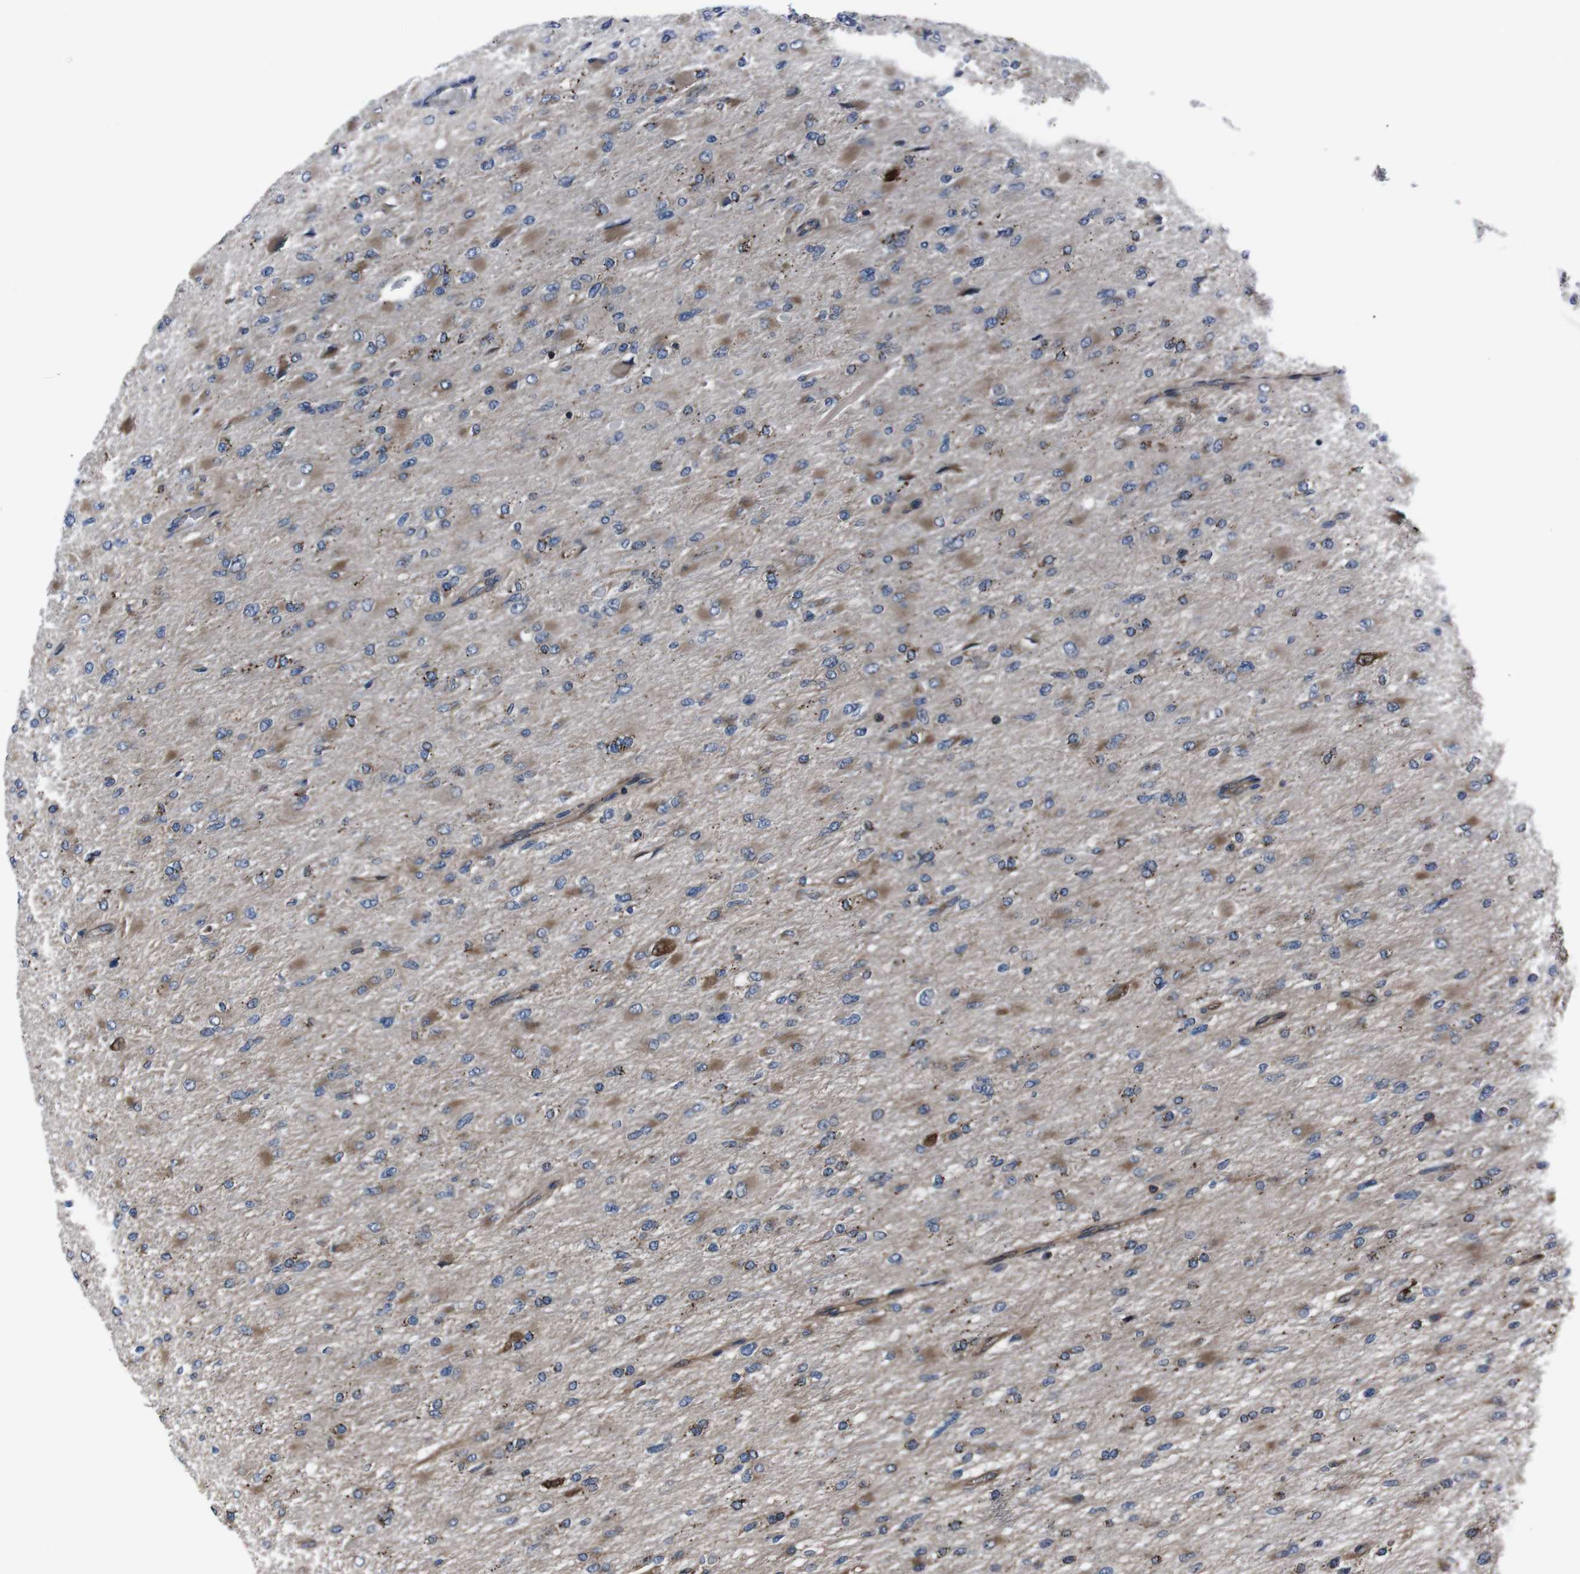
{"staining": {"intensity": "moderate", "quantity": "25%-75%", "location": "cytoplasmic/membranous"}, "tissue": "glioma", "cell_type": "Tumor cells", "image_type": "cancer", "snomed": [{"axis": "morphology", "description": "Glioma, malignant, High grade"}, {"axis": "topography", "description": "Cerebral cortex"}], "caption": "This photomicrograph shows immunohistochemistry (IHC) staining of malignant glioma (high-grade), with medium moderate cytoplasmic/membranous expression in about 25%-75% of tumor cells.", "gene": "EIF4A2", "patient": {"sex": "female", "age": 36}}